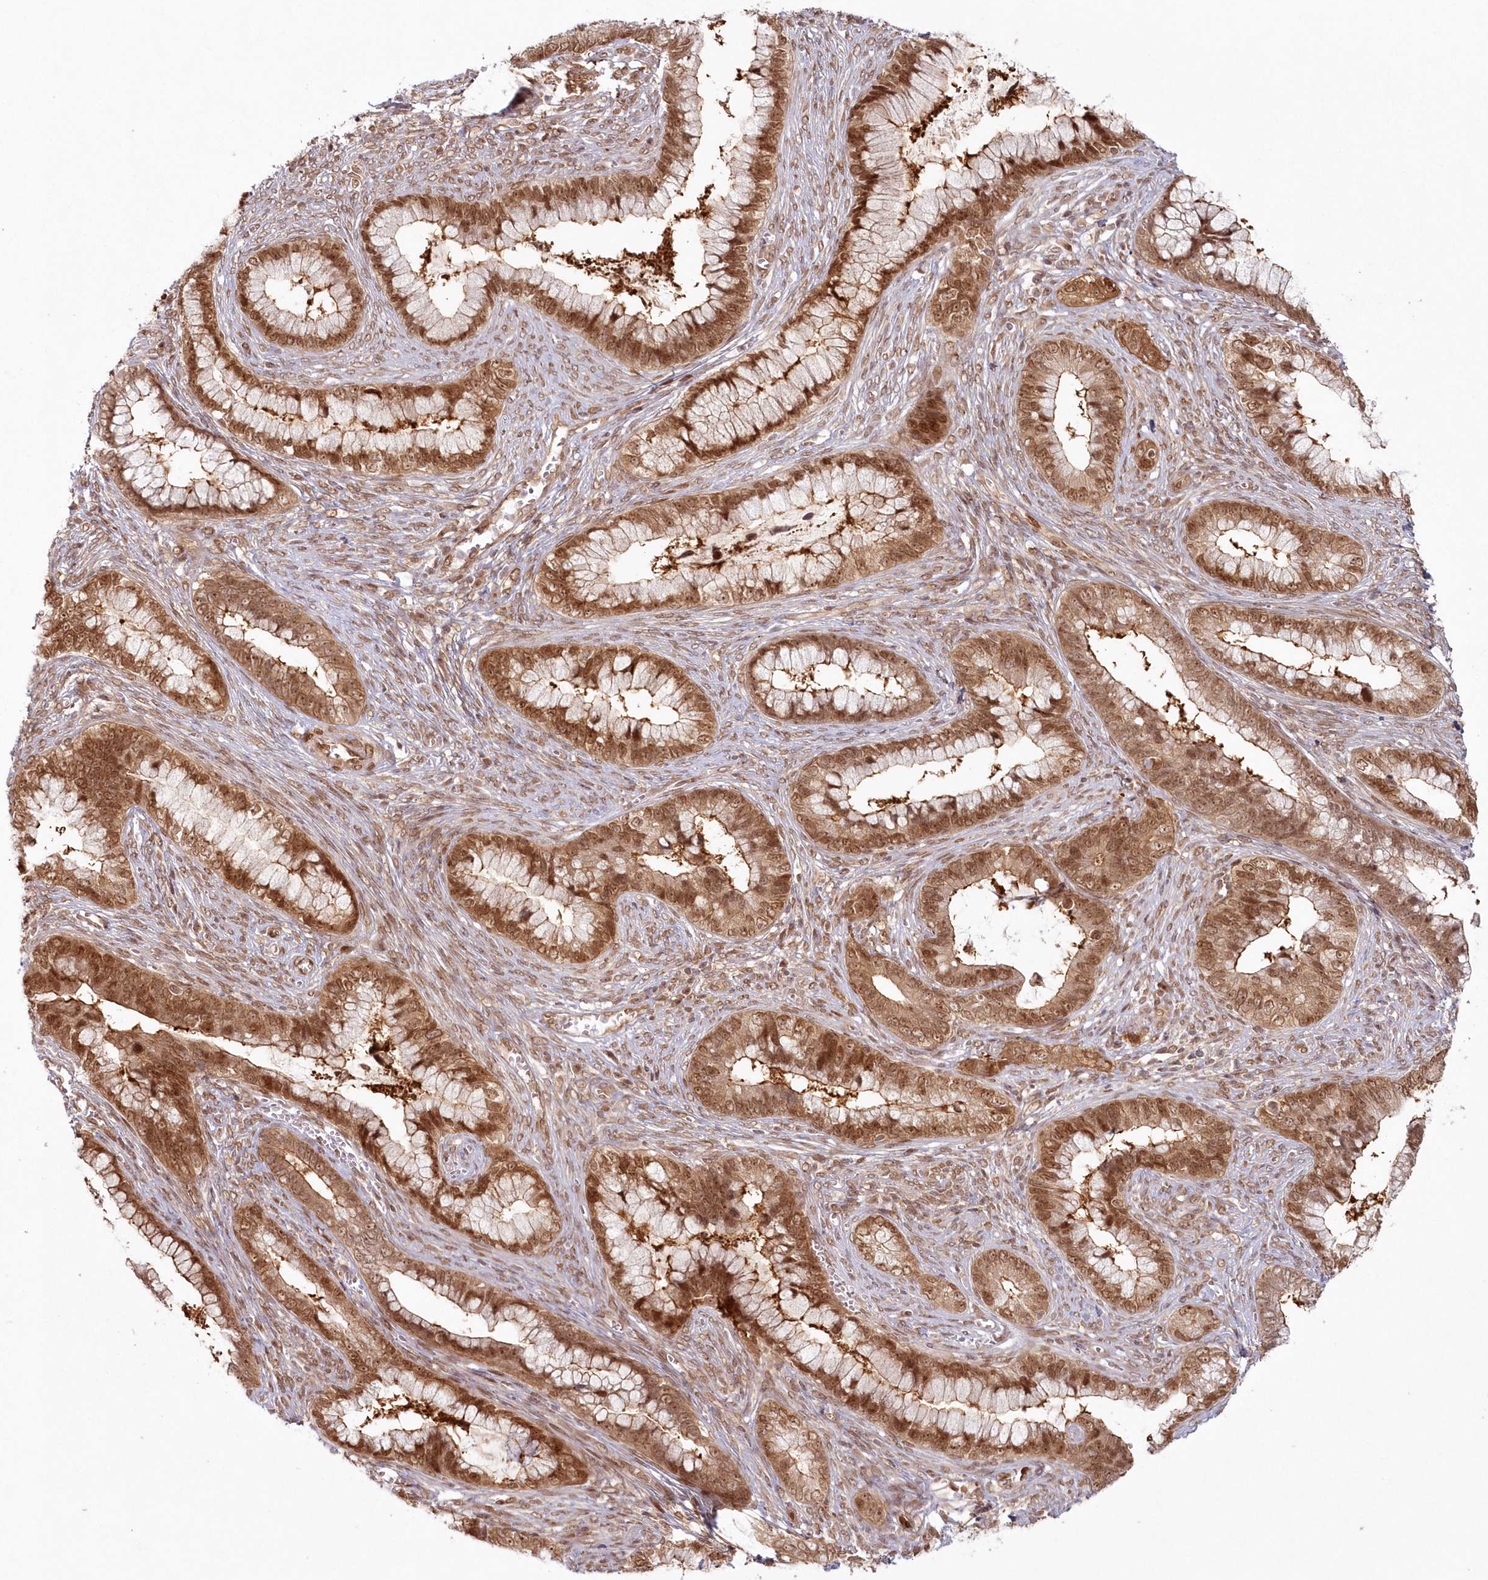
{"staining": {"intensity": "moderate", "quantity": ">75%", "location": "cytoplasmic/membranous,nuclear"}, "tissue": "cervical cancer", "cell_type": "Tumor cells", "image_type": "cancer", "snomed": [{"axis": "morphology", "description": "Adenocarcinoma, NOS"}, {"axis": "topography", "description": "Cervix"}], "caption": "Cervical cancer (adenocarcinoma) stained for a protein demonstrates moderate cytoplasmic/membranous and nuclear positivity in tumor cells.", "gene": "TOGARAM2", "patient": {"sex": "female", "age": 44}}